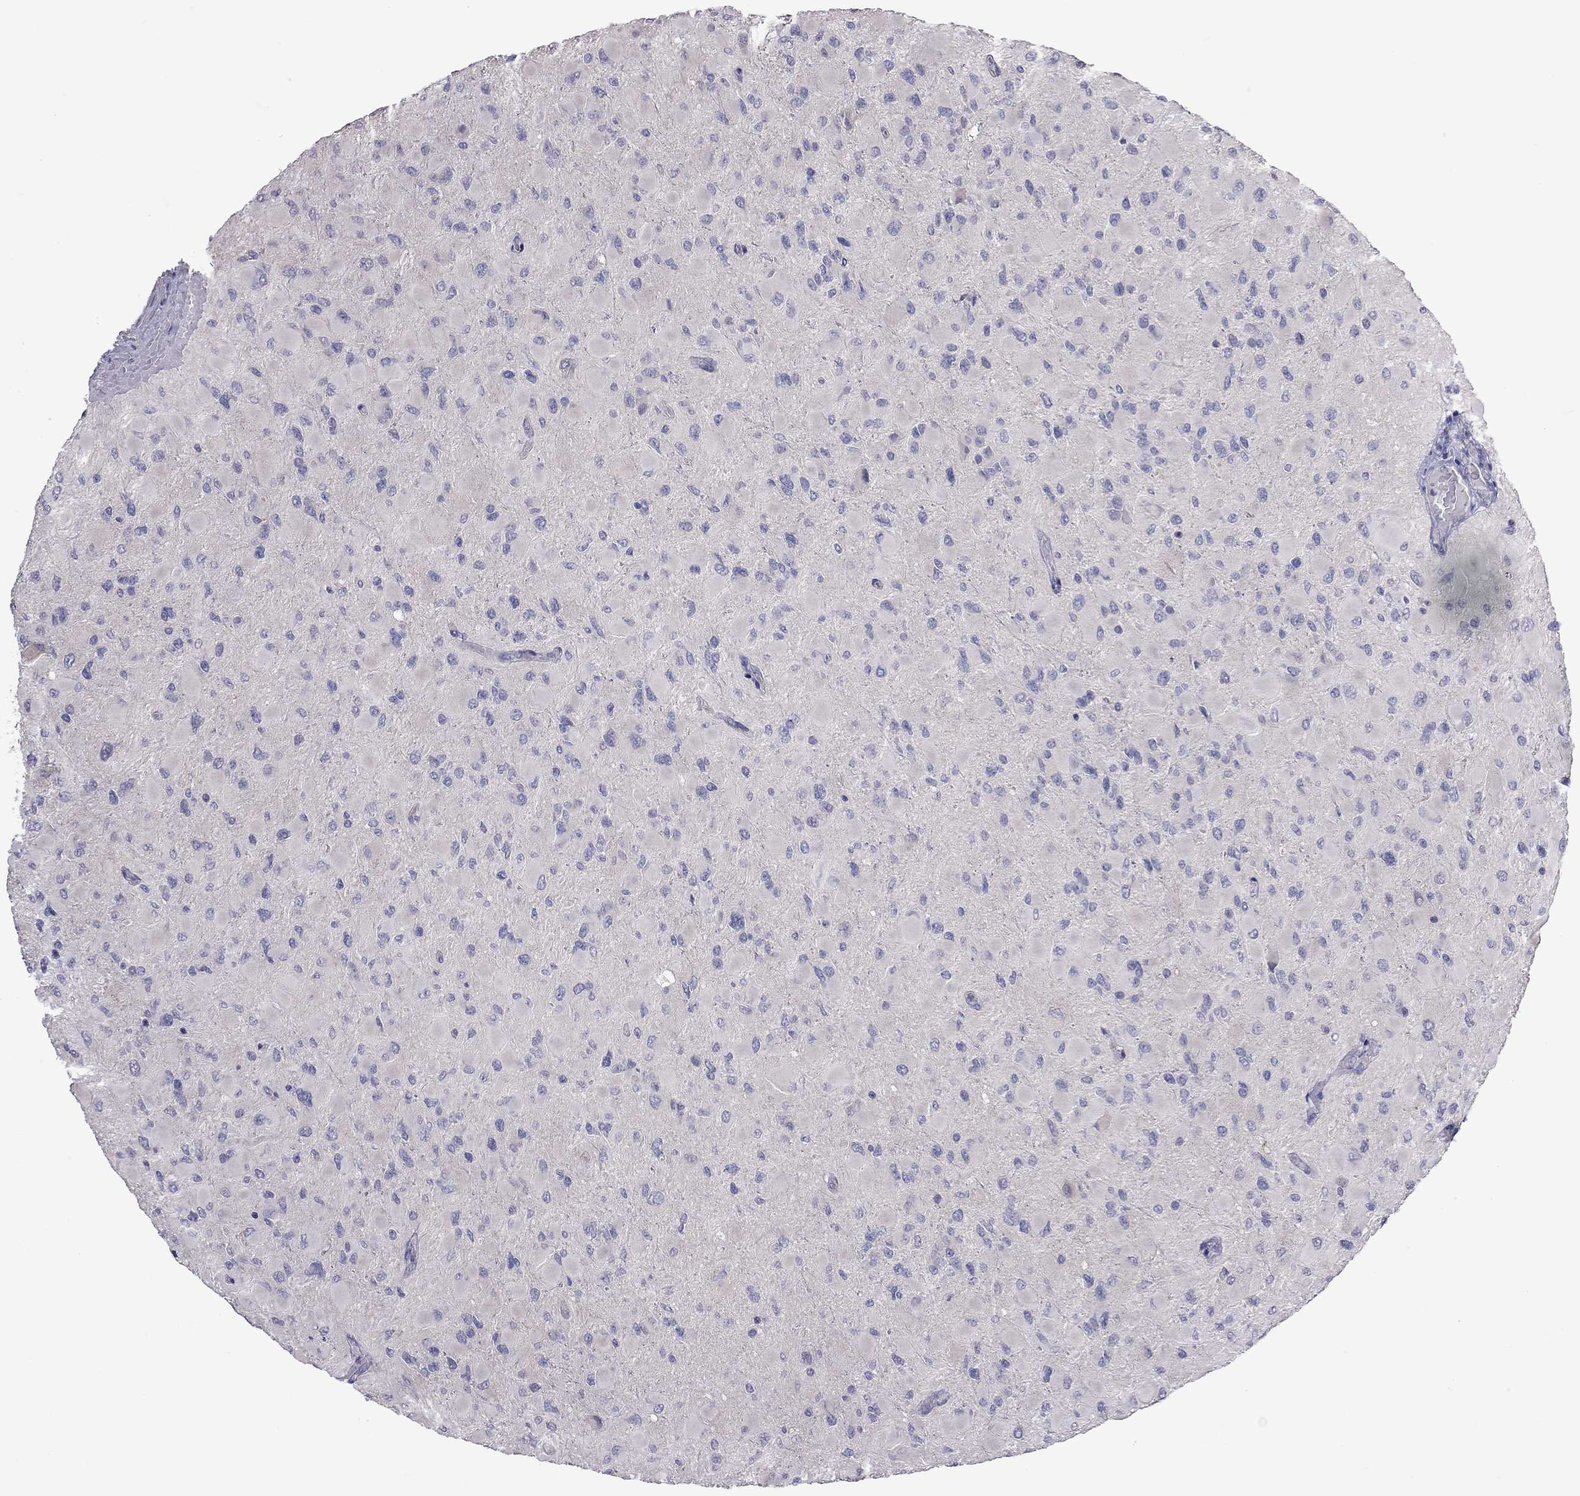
{"staining": {"intensity": "negative", "quantity": "none", "location": "none"}, "tissue": "glioma", "cell_type": "Tumor cells", "image_type": "cancer", "snomed": [{"axis": "morphology", "description": "Glioma, malignant, High grade"}, {"axis": "topography", "description": "Cerebral cortex"}], "caption": "High magnification brightfield microscopy of glioma stained with DAB (3,3'-diaminobenzidine) (brown) and counterstained with hematoxylin (blue): tumor cells show no significant positivity.", "gene": "FEZ1", "patient": {"sex": "female", "age": 36}}